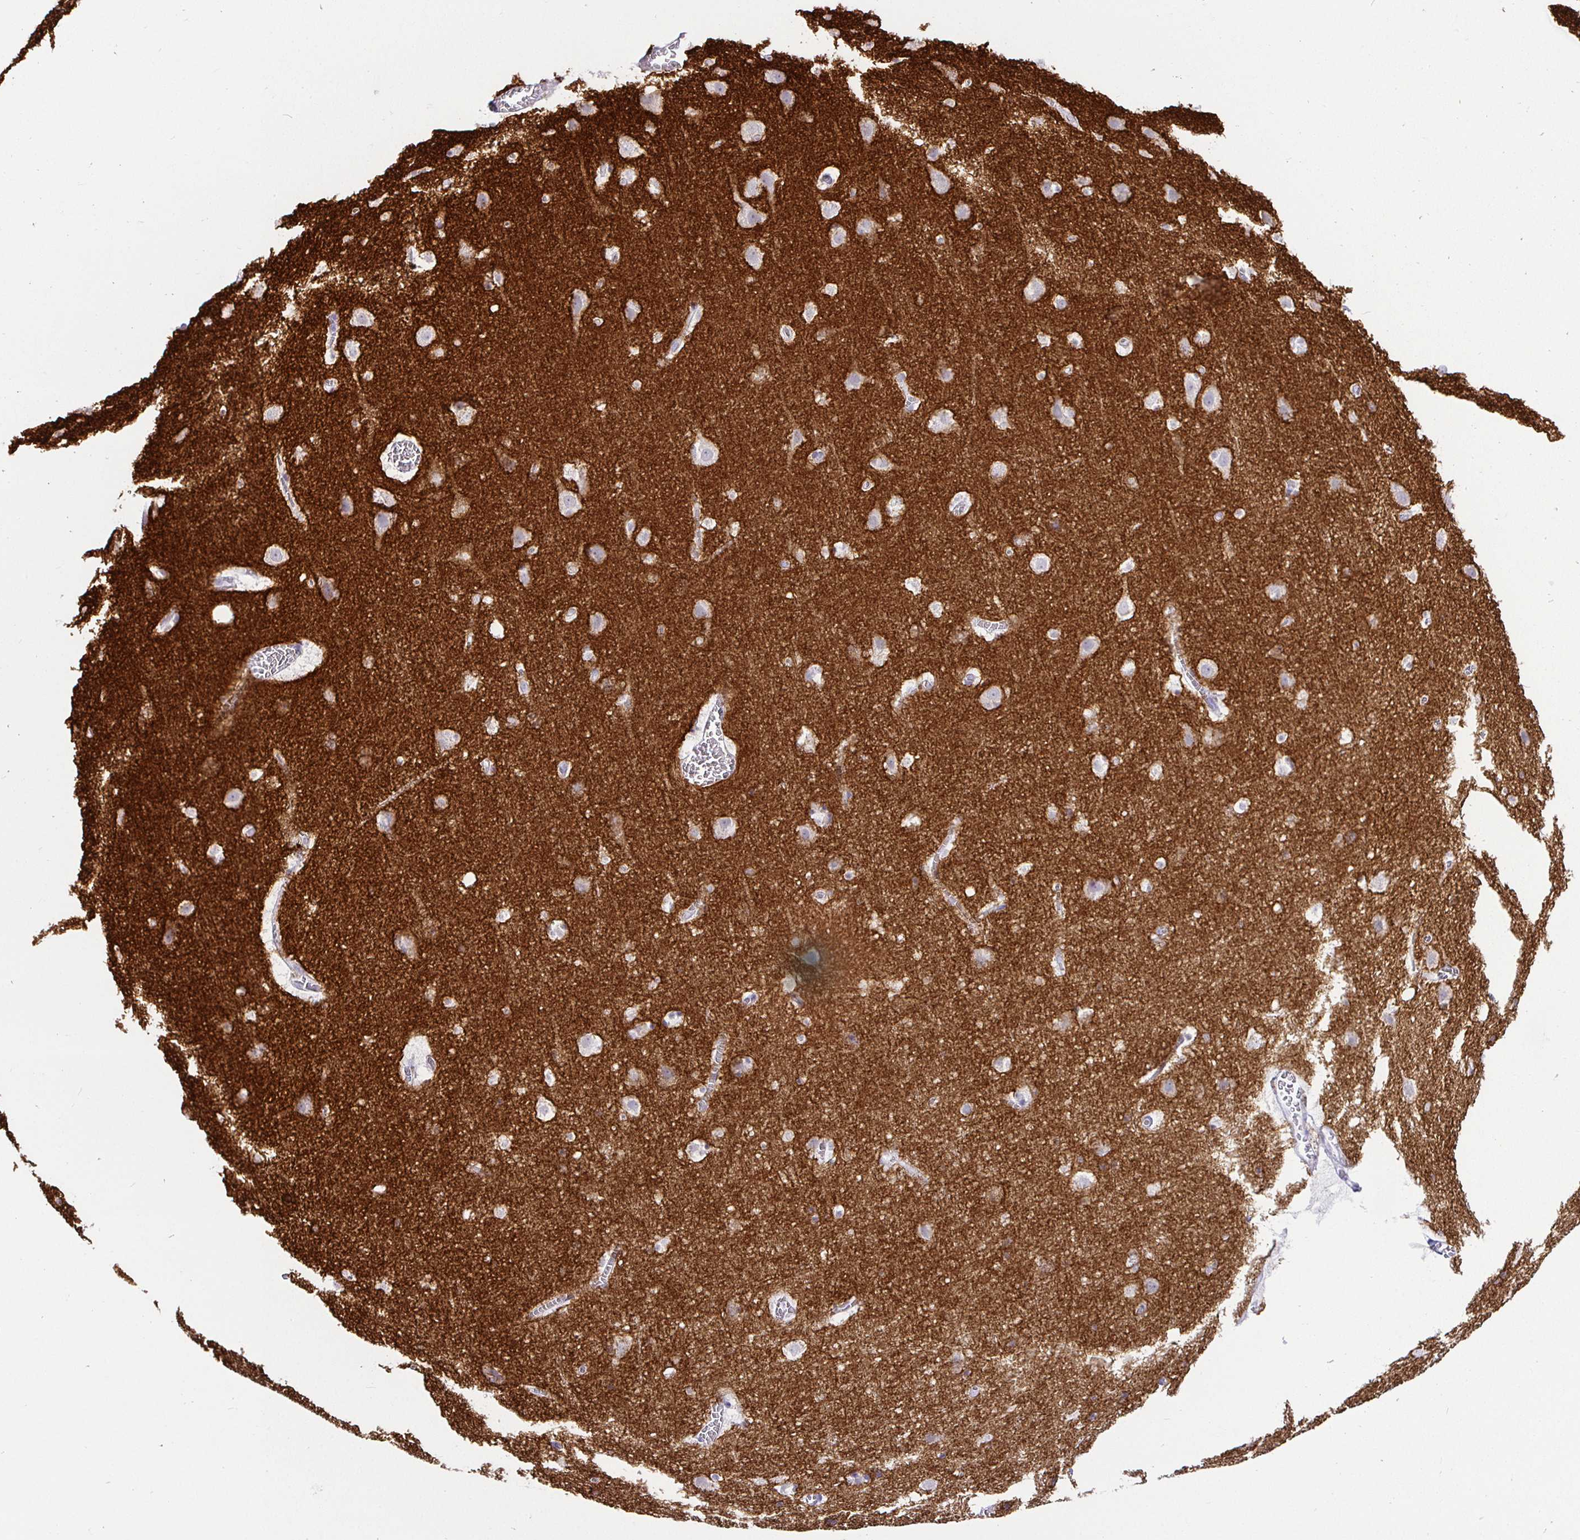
{"staining": {"intensity": "negative", "quantity": "none", "location": "none"}, "tissue": "cerebral cortex", "cell_type": "Endothelial cells", "image_type": "normal", "snomed": [{"axis": "morphology", "description": "Normal tissue, NOS"}, {"axis": "topography", "description": "Cerebral cortex"}], "caption": "Benign cerebral cortex was stained to show a protein in brown. There is no significant positivity in endothelial cells. The staining is performed using DAB brown chromogen with nuclei counter-stained in using hematoxylin.", "gene": "SIRPA", "patient": {"sex": "female", "age": 42}}